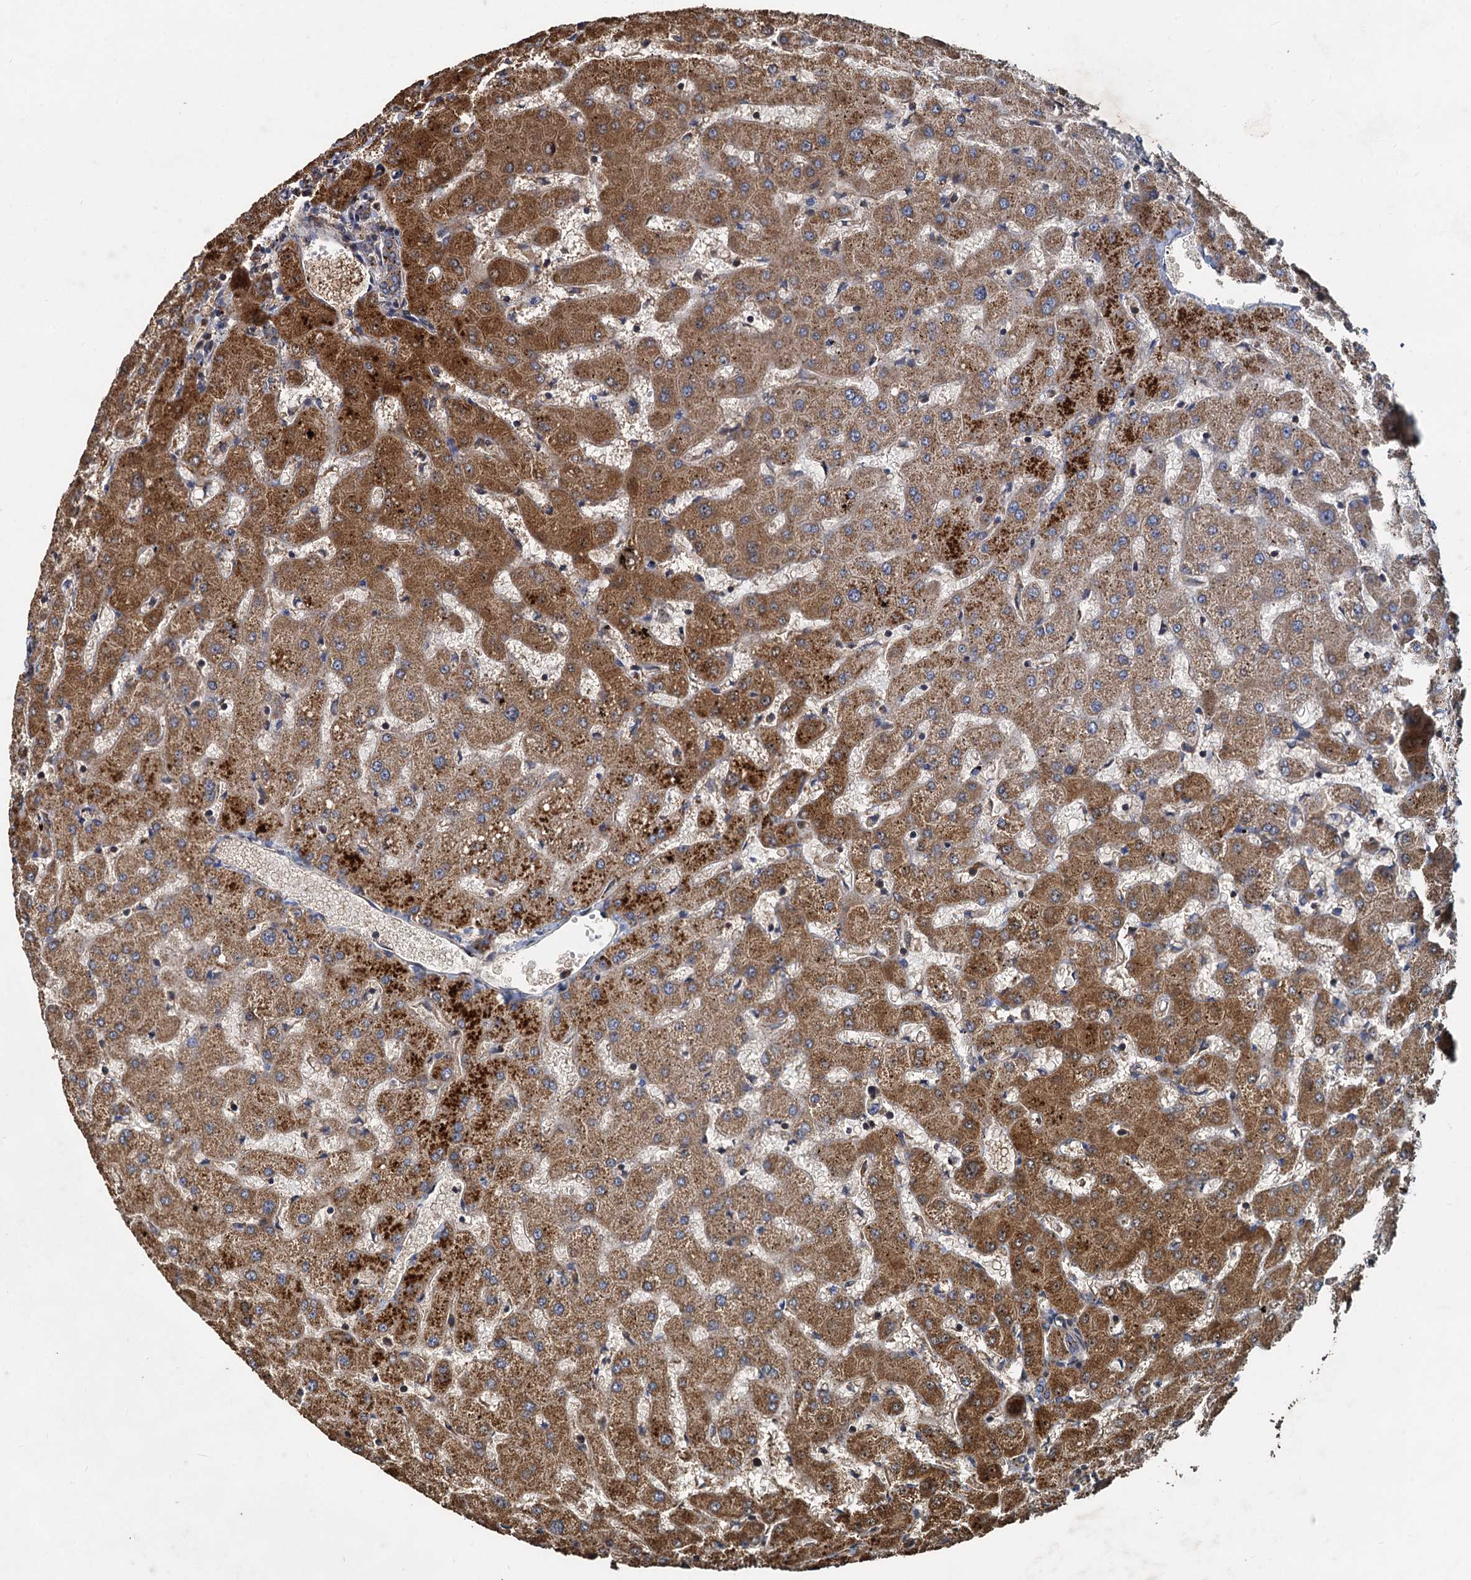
{"staining": {"intensity": "moderate", "quantity": ">75%", "location": "cytoplasmic/membranous"}, "tissue": "liver", "cell_type": "Cholangiocytes", "image_type": "normal", "snomed": [{"axis": "morphology", "description": "Normal tissue, NOS"}, {"axis": "topography", "description": "Liver"}], "caption": "Normal liver was stained to show a protein in brown. There is medium levels of moderate cytoplasmic/membranous positivity in about >75% of cholangiocytes. Using DAB (3,3'-diaminobenzidine) (brown) and hematoxylin (blue) stains, captured at high magnification using brightfield microscopy.", "gene": "SDS", "patient": {"sex": "female", "age": 63}}